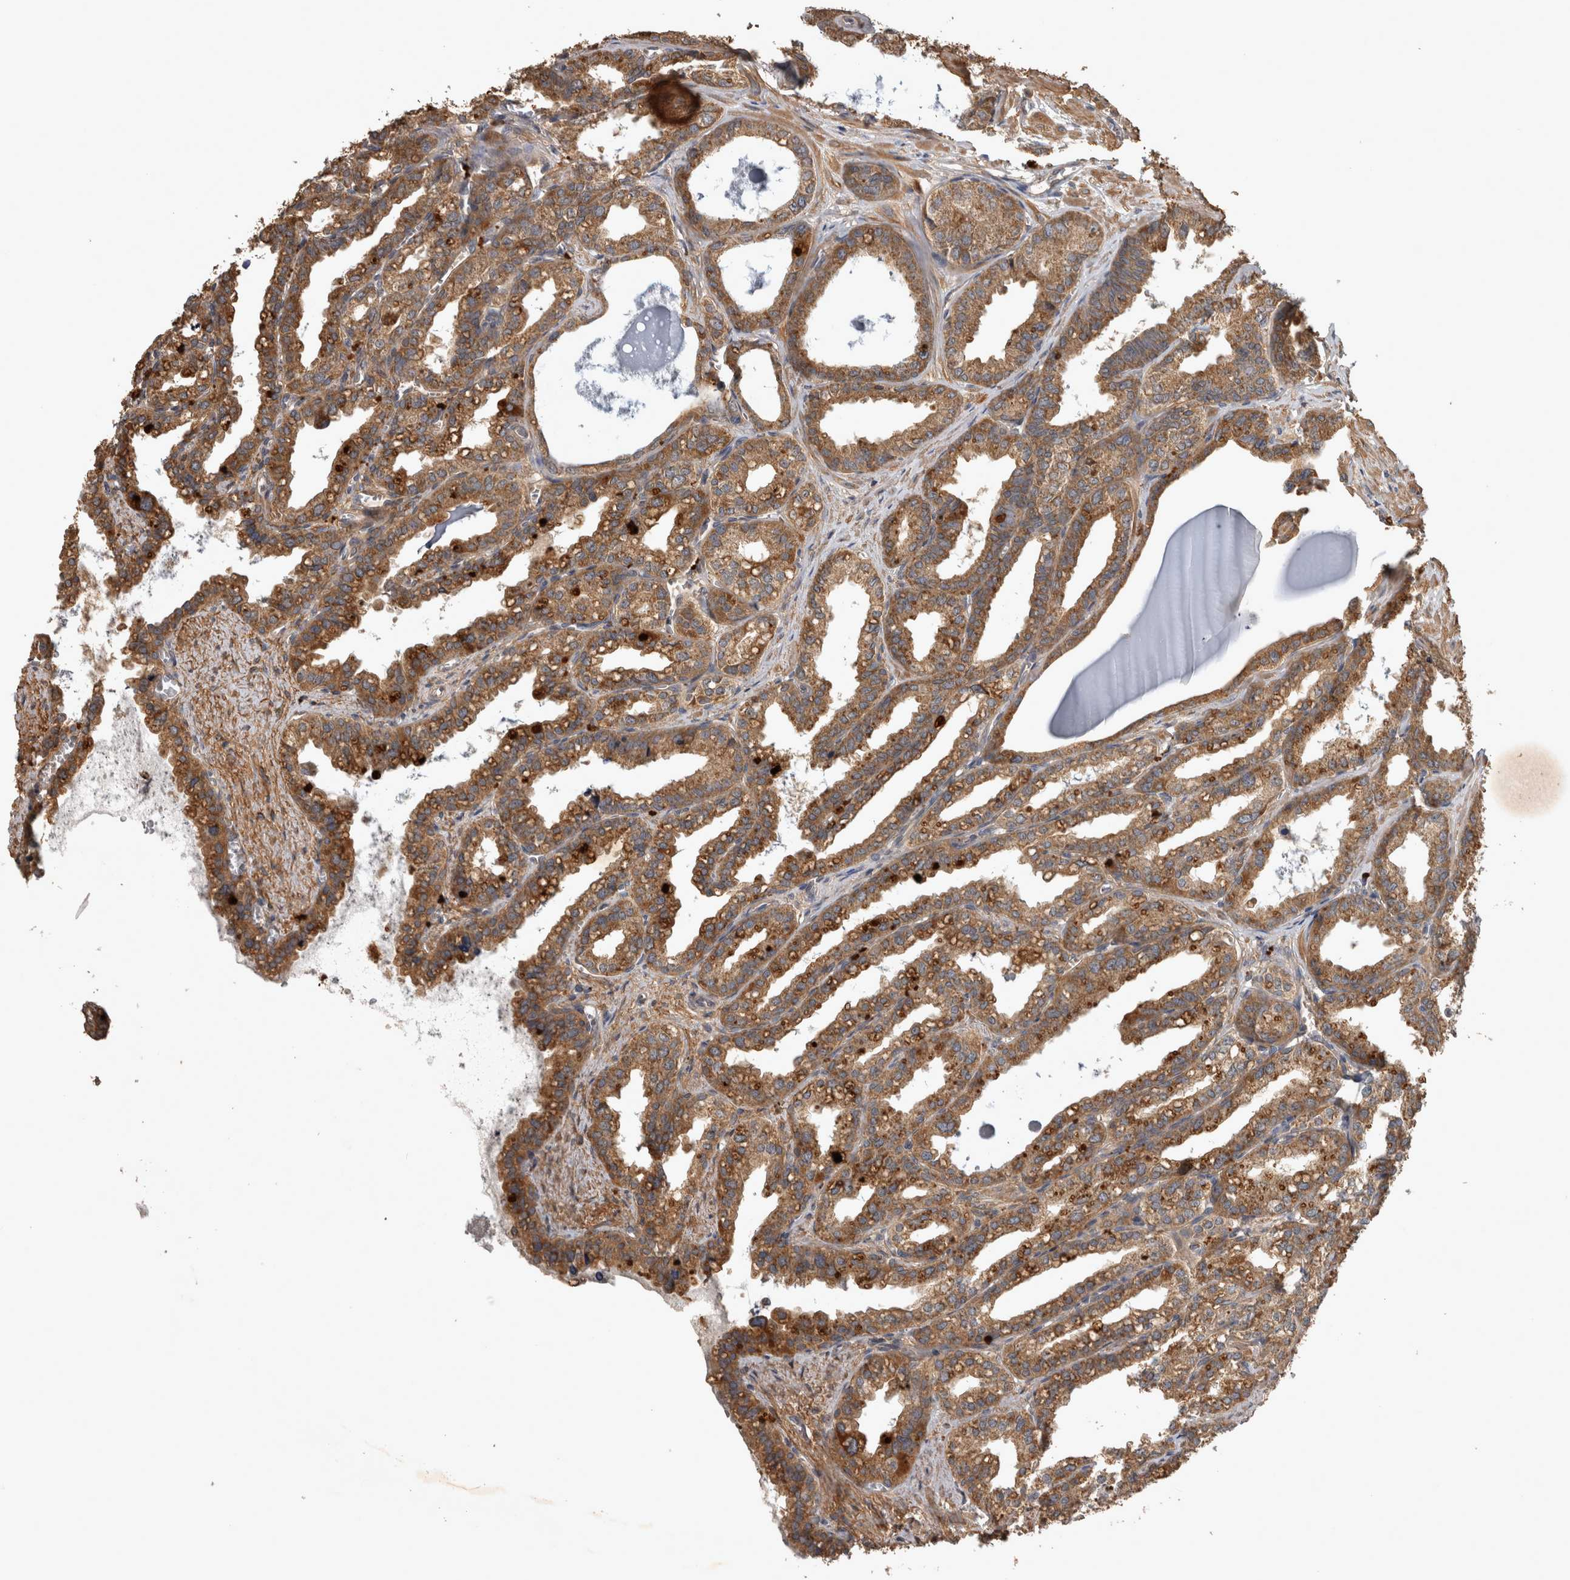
{"staining": {"intensity": "moderate", "quantity": ">75%", "location": "cytoplasmic/membranous"}, "tissue": "seminal vesicle", "cell_type": "Glandular cells", "image_type": "normal", "snomed": [{"axis": "morphology", "description": "Normal tissue, NOS"}, {"axis": "topography", "description": "Prostate"}, {"axis": "topography", "description": "Seminal veicle"}], "caption": "This is a micrograph of immunohistochemistry staining of benign seminal vesicle, which shows moderate positivity in the cytoplasmic/membranous of glandular cells.", "gene": "TRMT61B", "patient": {"sex": "male", "age": 51}}